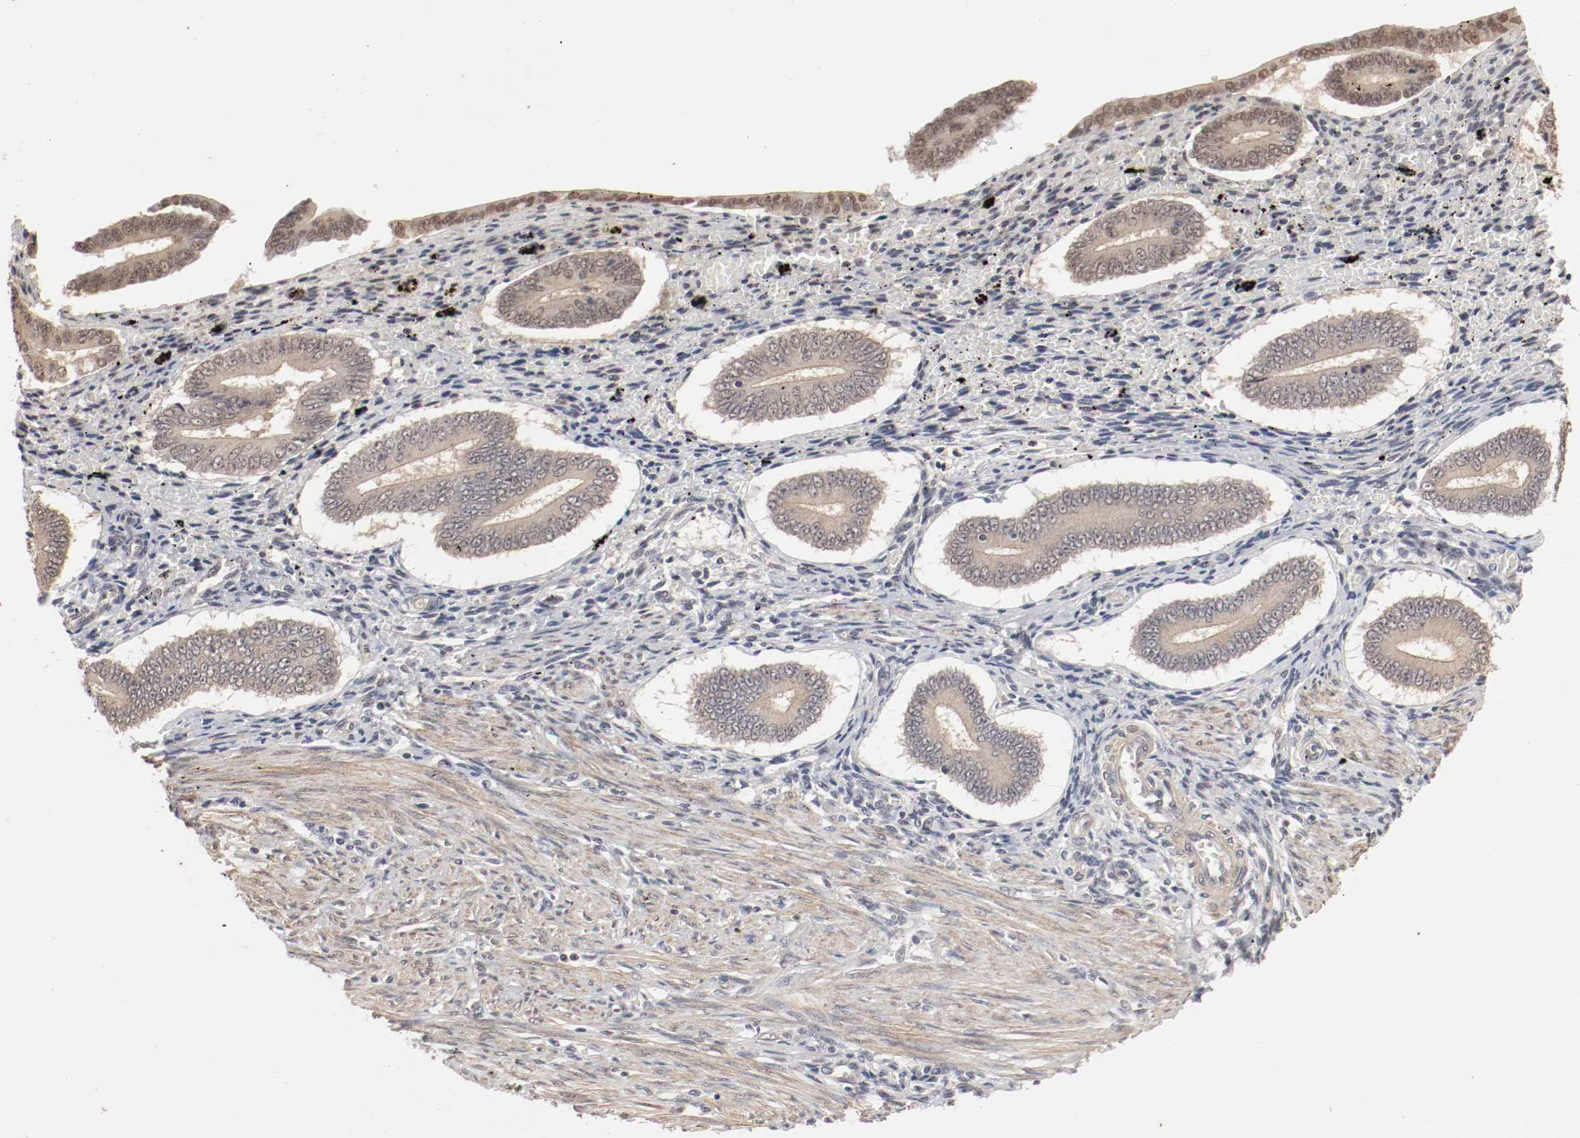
{"staining": {"intensity": "weak", "quantity": "25%-75%", "location": "cytoplasmic/membranous"}, "tissue": "endometrium", "cell_type": "Cells in endometrial stroma", "image_type": "normal", "snomed": [{"axis": "morphology", "description": "Normal tissue, NOS"}, {"axis": "topography", "description": "Endometrium"}], "caption": "Endometrium stained with DAB immunohistochemistry reveals low levels of weak cytoplasmic/membranous expression in approximately 25%-75% of cells in endometrial stroma.", "gene": "CSNK2B", "patient": {"sex": "female", "age": 42}}